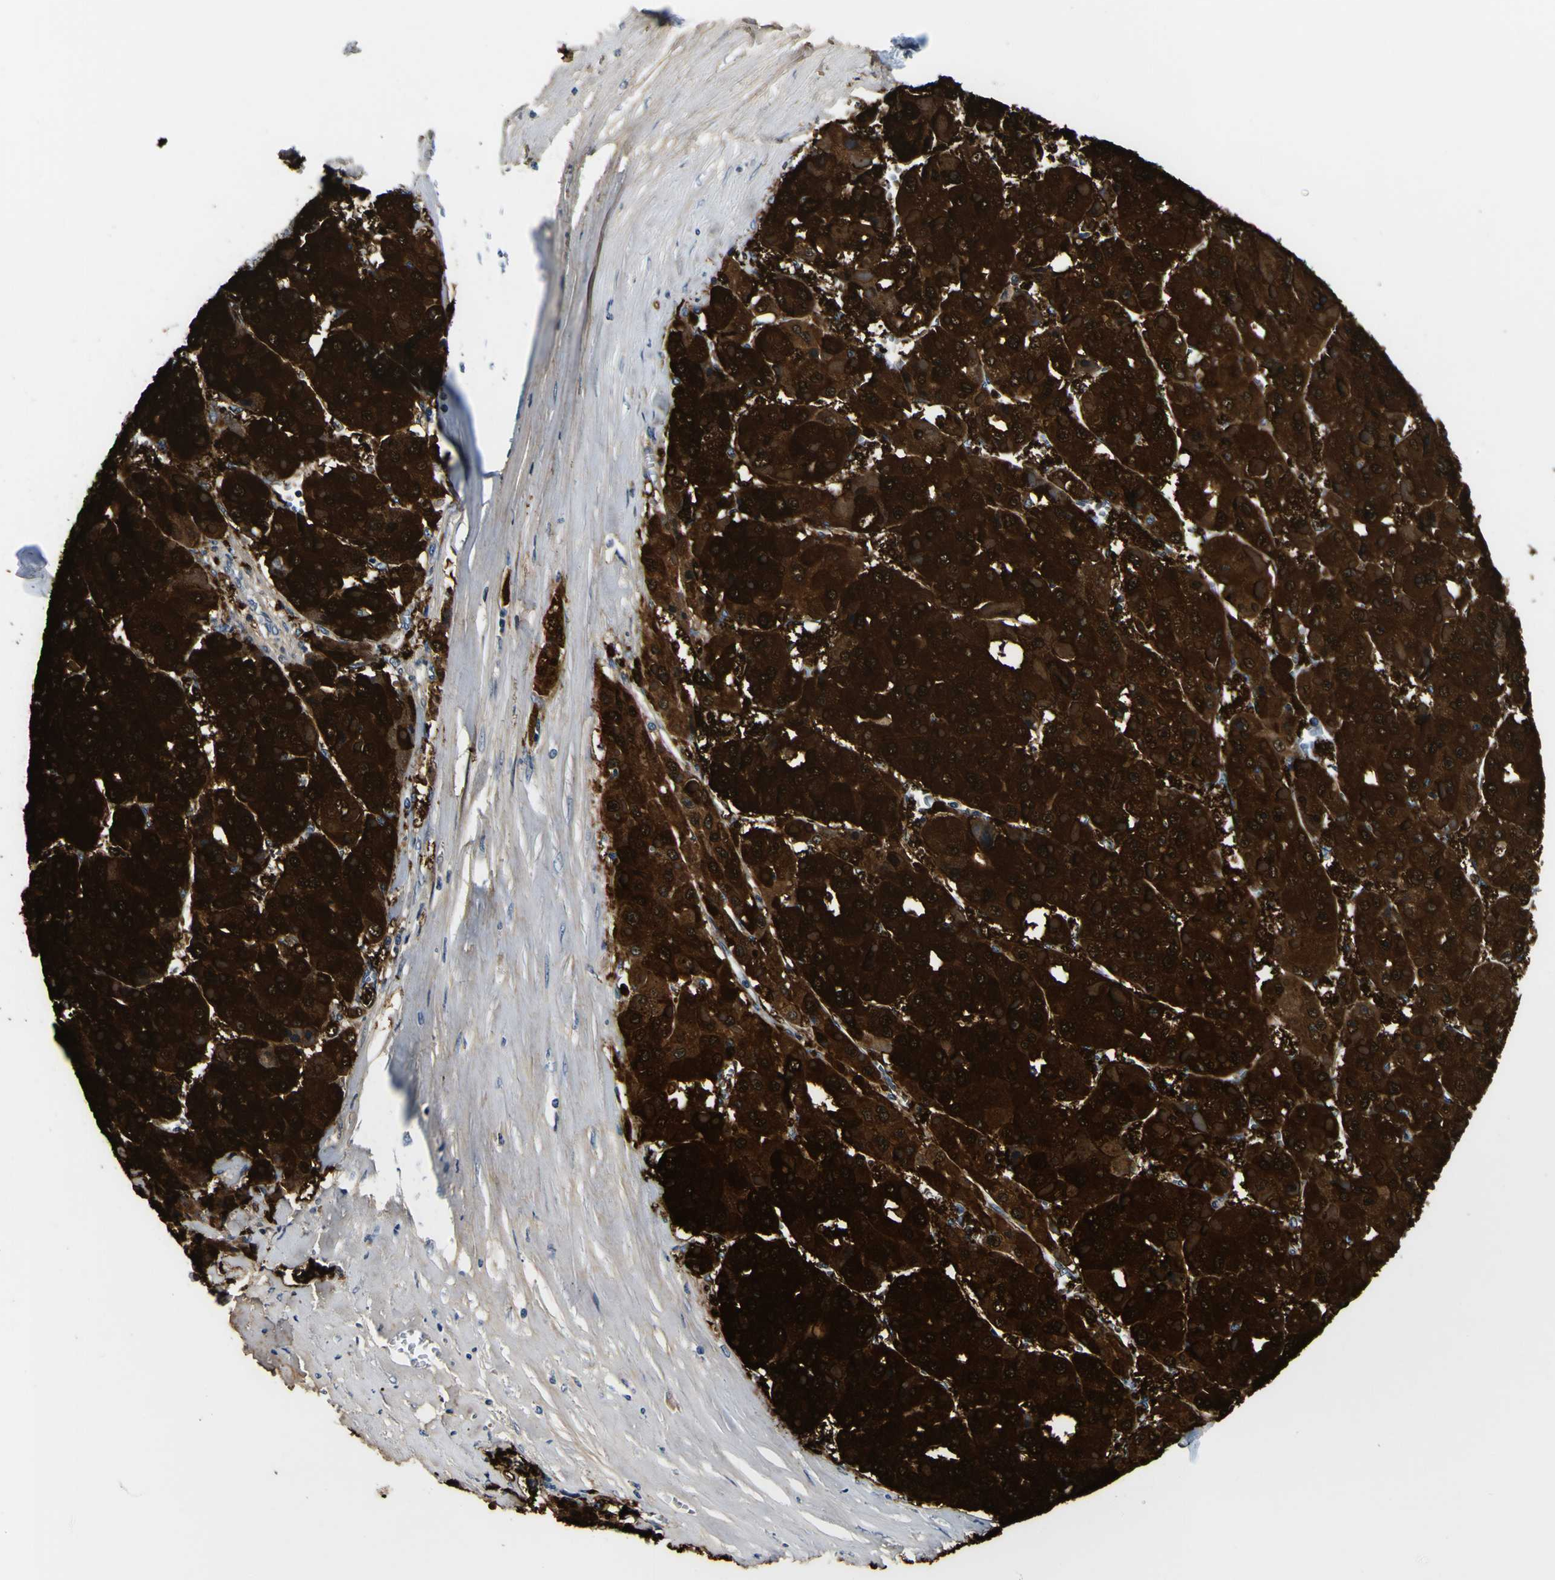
{"staining": {"intensity": "strong", "quantity": ">75%", "location": "cytoplasmic/membranous,nuclear"}, "tissue": "liver cancer", "cell_type": "Tumor cells", "image_type": "cancer", "snomed": [{"axis": "morphology", "description": "Carcinoma, Hepatocellular, NOS"}, {"axis": "topography", "description": "Liver"}], "caption": "Hepatocellular carcinoma (liver) stained with immunohistochemistry (IHC) exhibits strong cytoplasmic/membranous and nuclear positivity in about >75% of tumor cells. (IHC, brightfield microscopy, high magnification).", "gene": "NLRP3", "patient": {"sex": "female", "age": 73}}